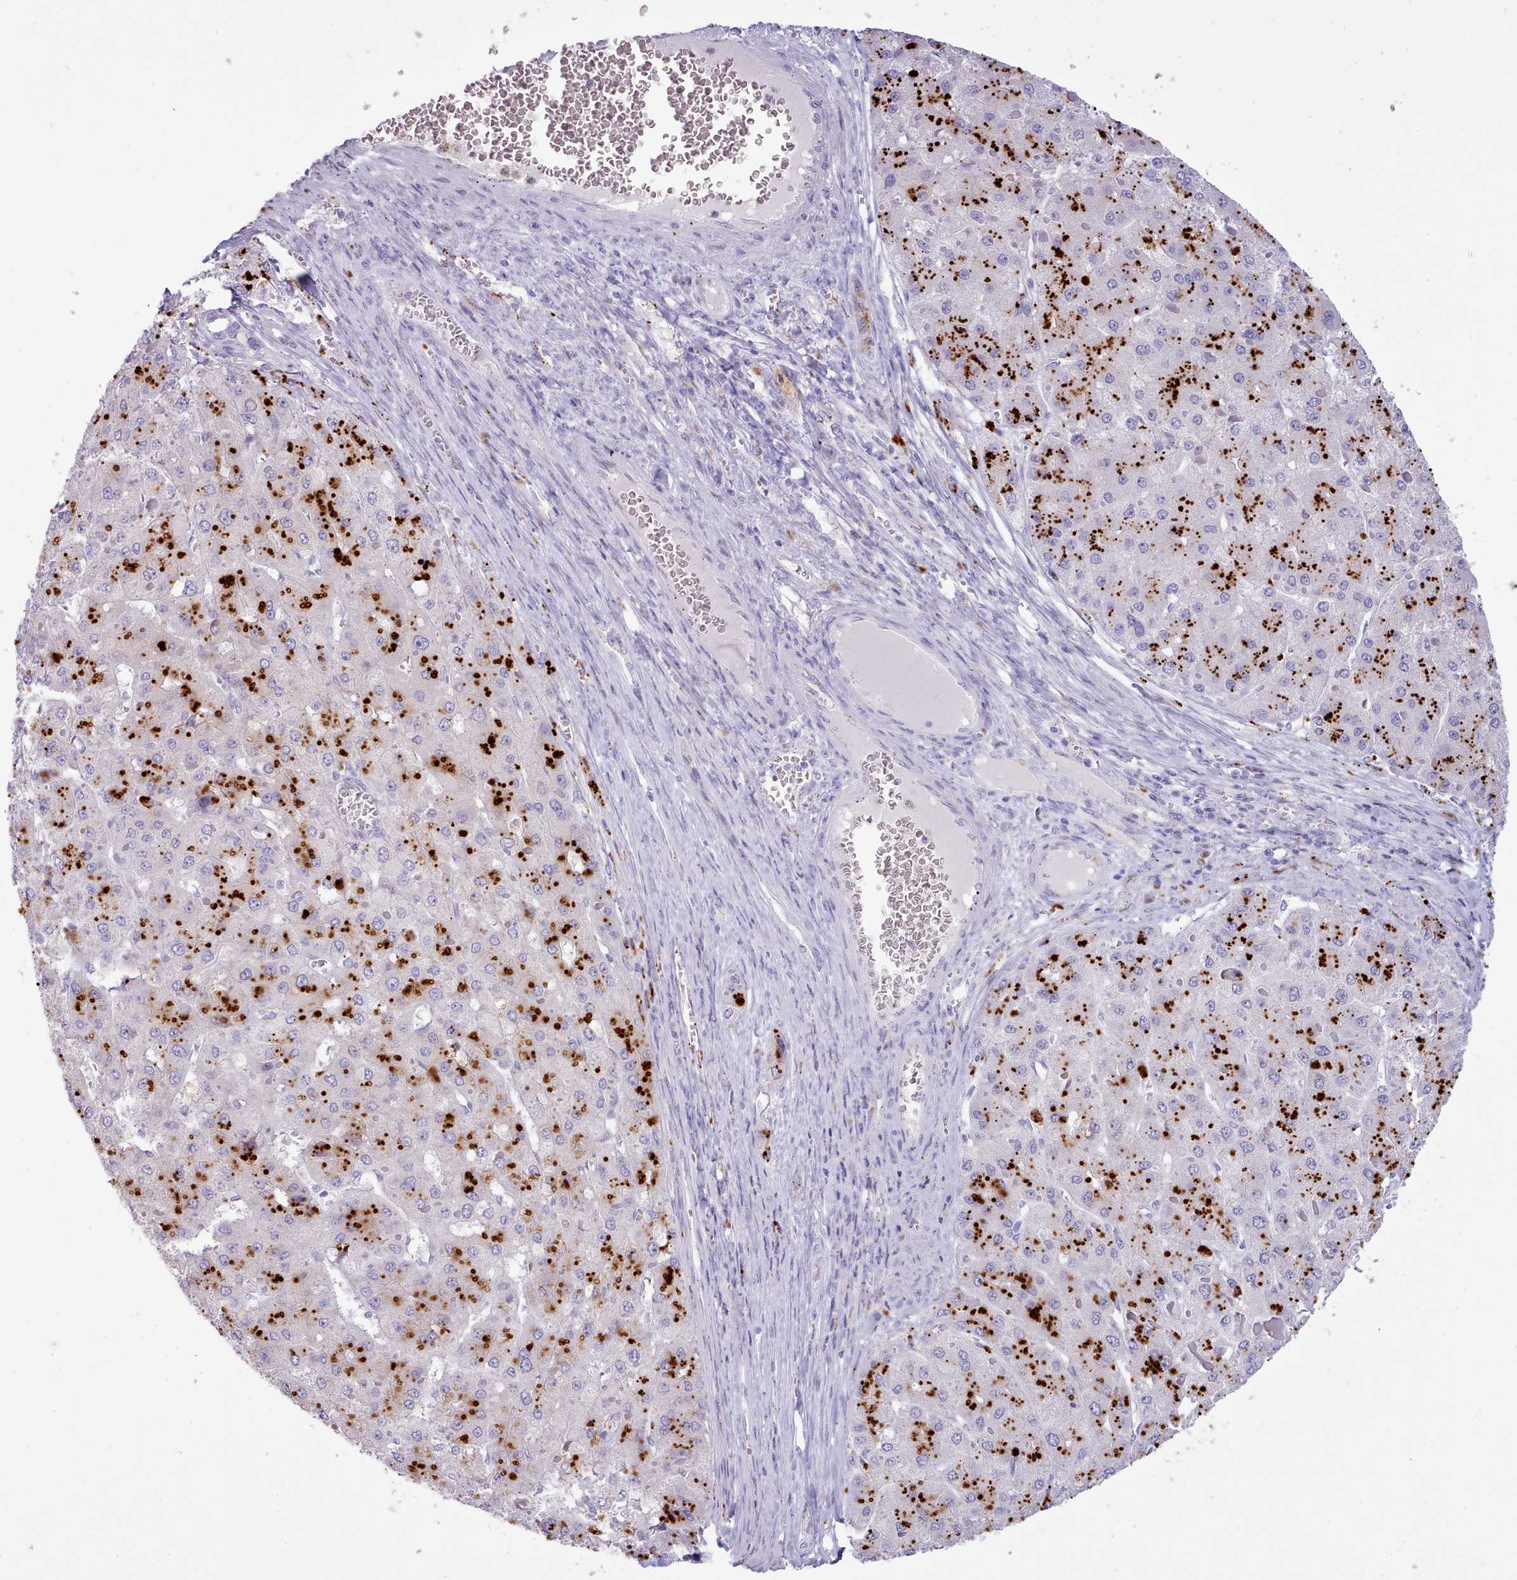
{"staining": {"intensity": "strong", "quantity": "25%-75%", "location": "cytoplasmic/membranous"}, "tissue": "liver cancer", "cell_type": "Tumor cells", "image_type": "cancer", "snomed": [{"axis": "morphology", "description": "Carcinoma, Hepatocellular, NOS"}, {"axis": "topography", "description": "Liver"}], "caption": "IHC image of neoplastic tissue: human liver cancer (hepatocellular carcinoma) stained using immunohistochemistry shows high levels of strong protein expression localized specifically in the cytoplasmic/membranous of tumor cells, appearing as a cytoplasmic/membranous brown color.", "gene": "GAA", "patient": {"sex": "female", "age": 73}}